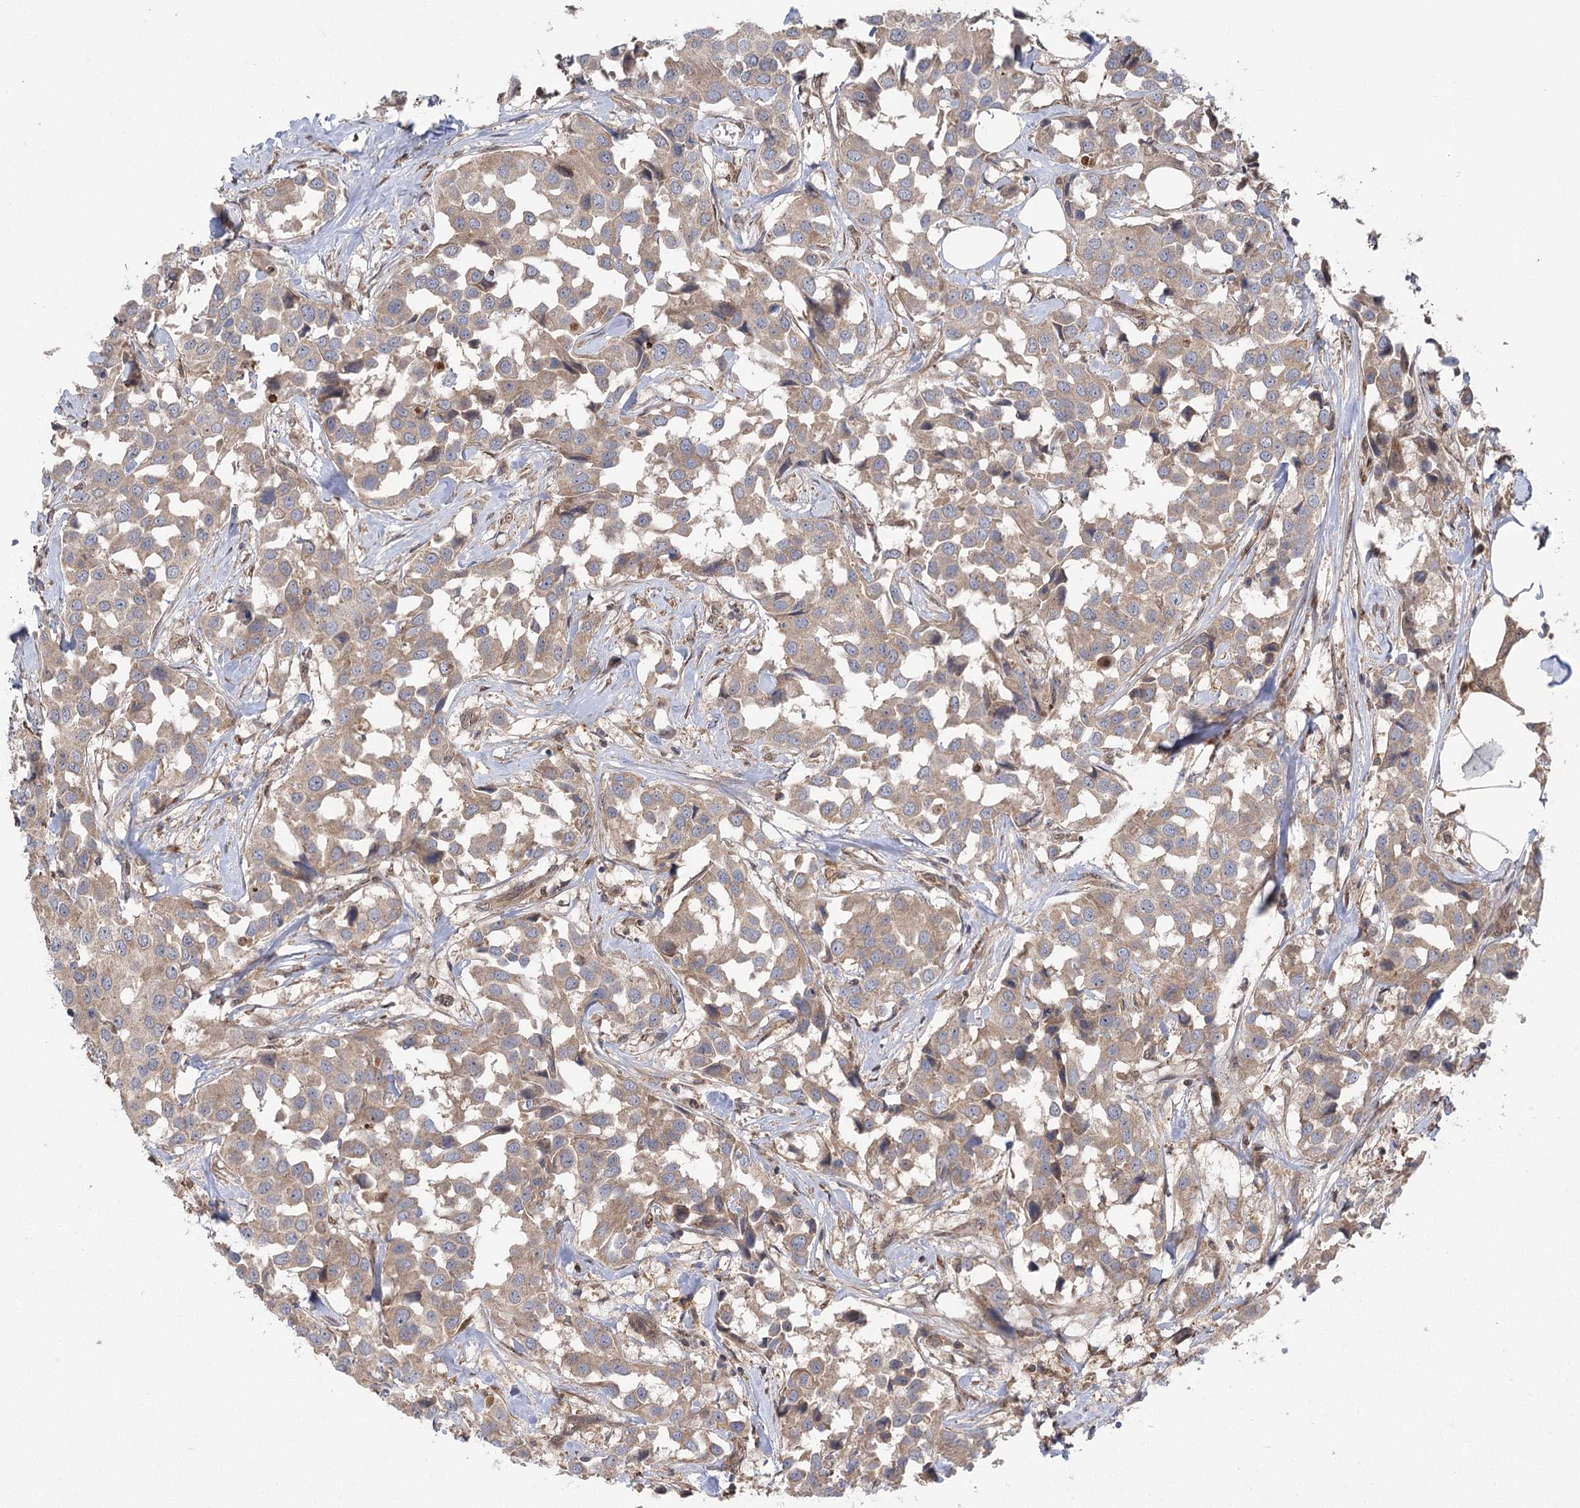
{"staining": {"intensity": "weak", "quantity": "25%-75%", "location": "cytoplasmic/membranous"}, "tissue": "breast cancer", "cell_type": "Tumor cells", "image_type": "cancer", "snomed": [{"axis": "morphology", "description": "Duct carcinoma"}, {"axis": "topography", "description": "Breast"}], "caption": "Immunohistochemical staining of breast cancer (intraductal carcinoma) shows weak cytoplasmic/membranous protein expression in about 25%-75% of tumor cells. (DAB (3,3'-diaminobenzidine) IHC, brown staining for protein, blue staining for nuclei).", "gene": "C12orf4", "patient": {"sex": "female", "age": 80}}